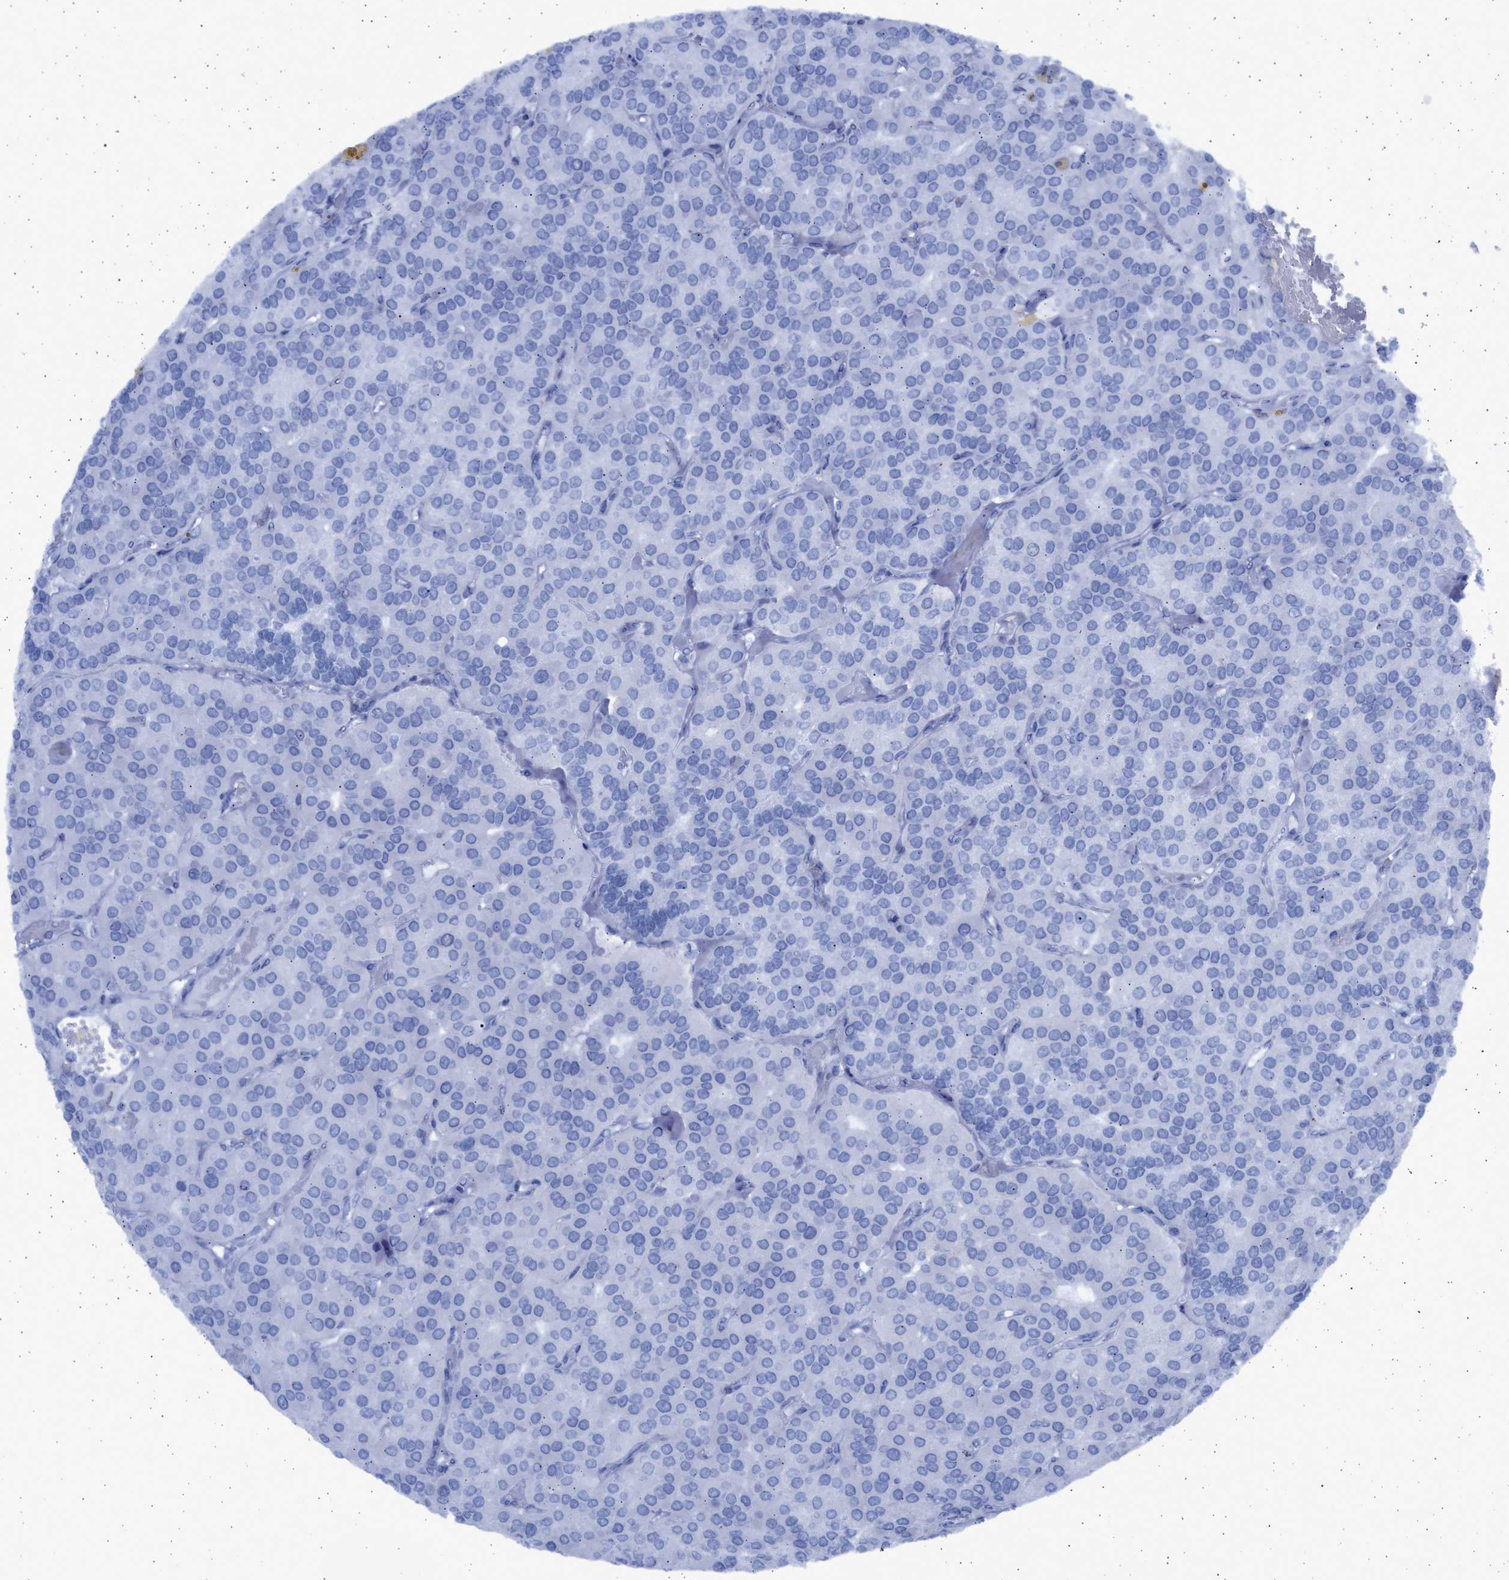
{"staining": {"intensity": "negative", "quantity": "none", "location": "none"}, "tissue": "parathyroid gland", "cell_type": "Glandular cells", "image_type": "normal", "snomed": [{"axis": "morphology", "description": "Normal tissue, NOS"}, {"axis": "morphology", "description": "Adenoma, NOS"}, {"axis": "topography", "description": "Parathyroid gland"}], "caption": "Immunohistochemistry image of normal human parathyroid gland stained for a protein (brown), which exhibits no expression in glandular cells.", "gene": "ALDOC", "patient": {"sex": "female", "age": 86}}